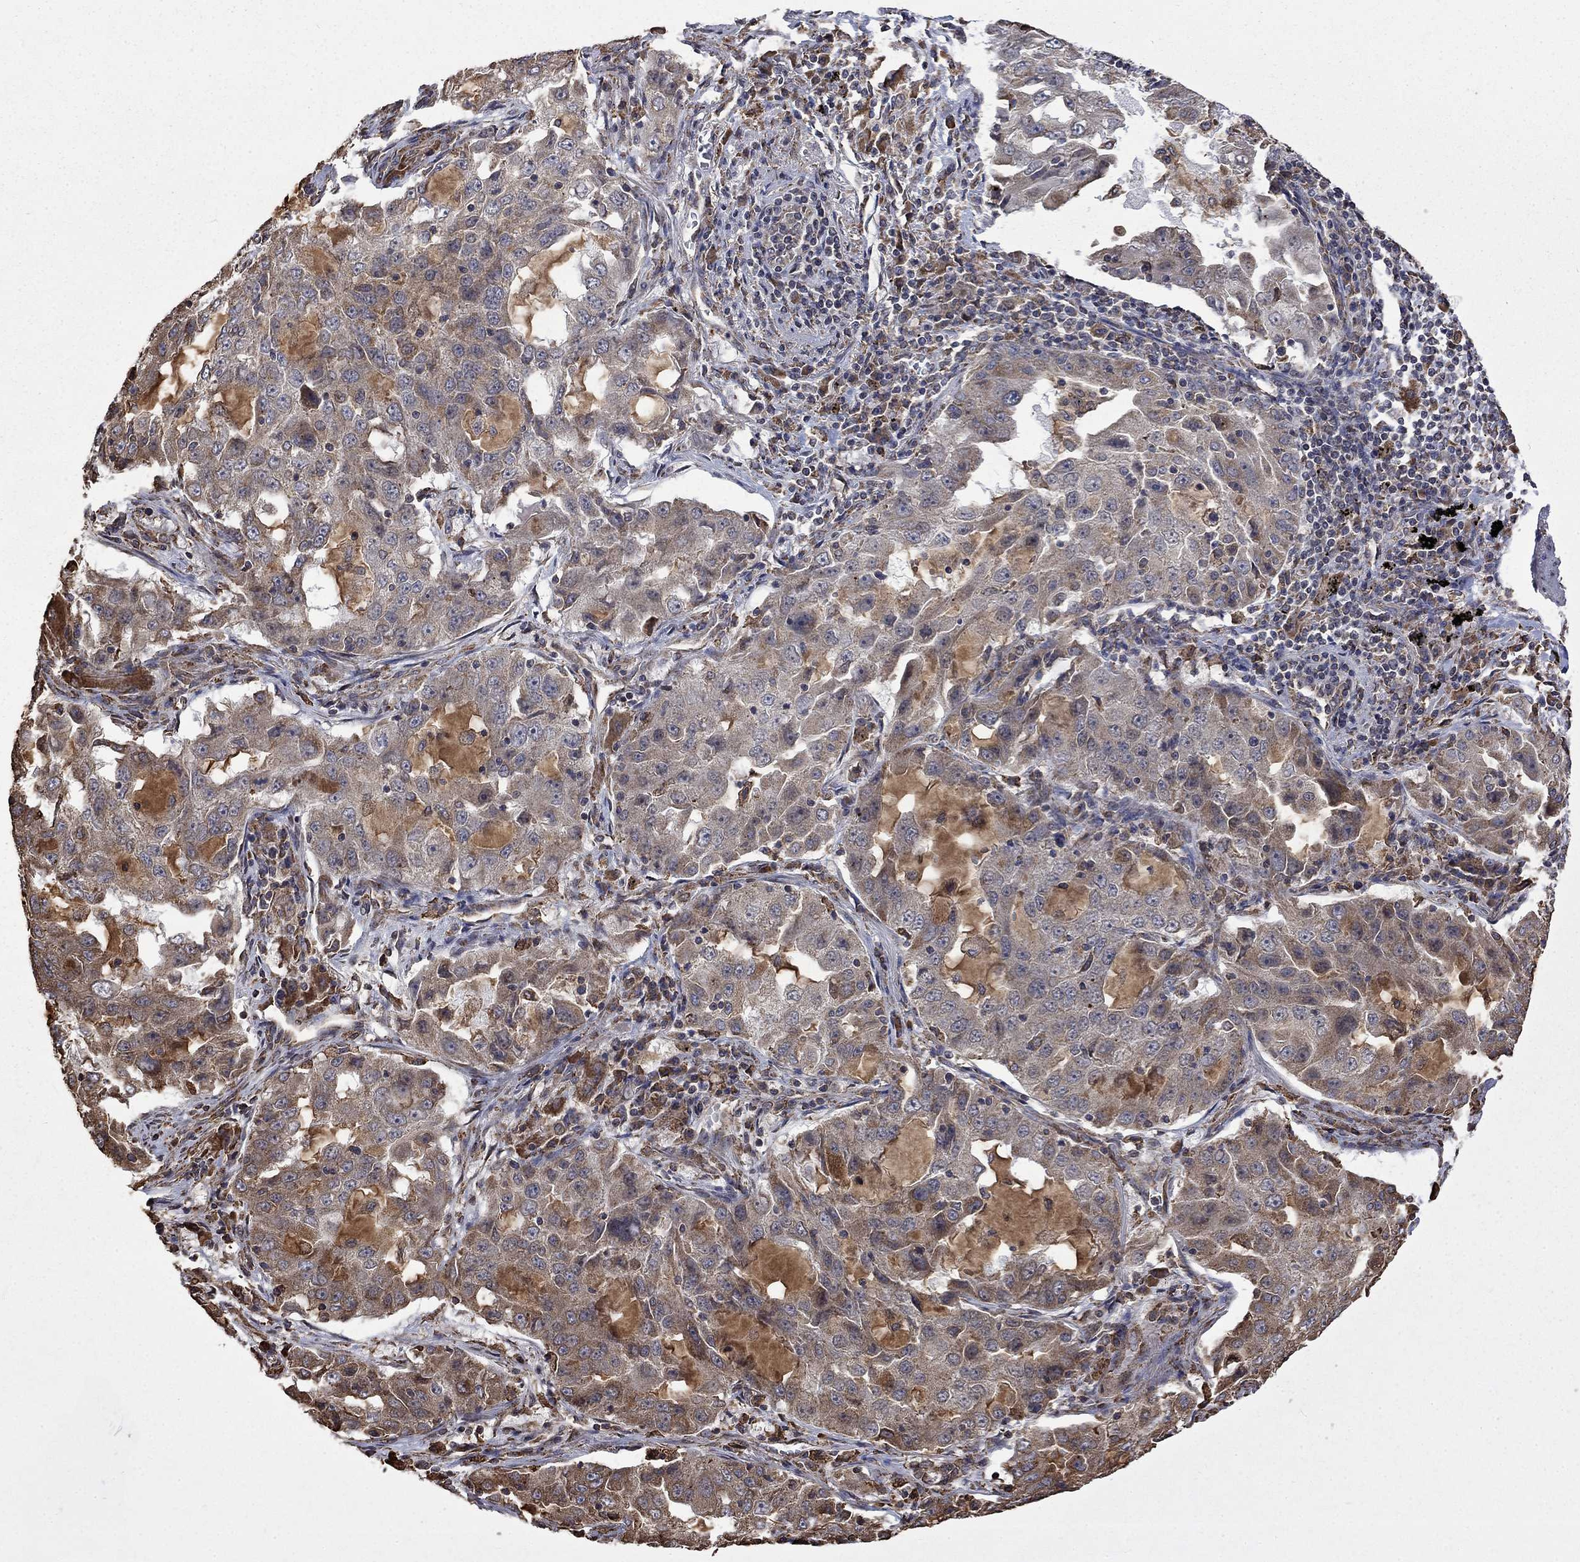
{"staining": {"intensity": "moderate", "quantity": "<25%", "location": "cytoplasmic/membranous"}, "tissue": "lung cancer", "cell_type": "Tumor cells", "image_type": "cancer", "snomed": [{"axis": "morphology", "description": "Adenocarcinoma, NOS"}, {"axis": "topography", "description": "Lung"}], "caption": "Moderate cytoplasmic/membranous positivity is seen in about <25% of tumor cells in lung cancer.", "gene": "ESRRA", "patient": {"sex": "female", "age": 61}}